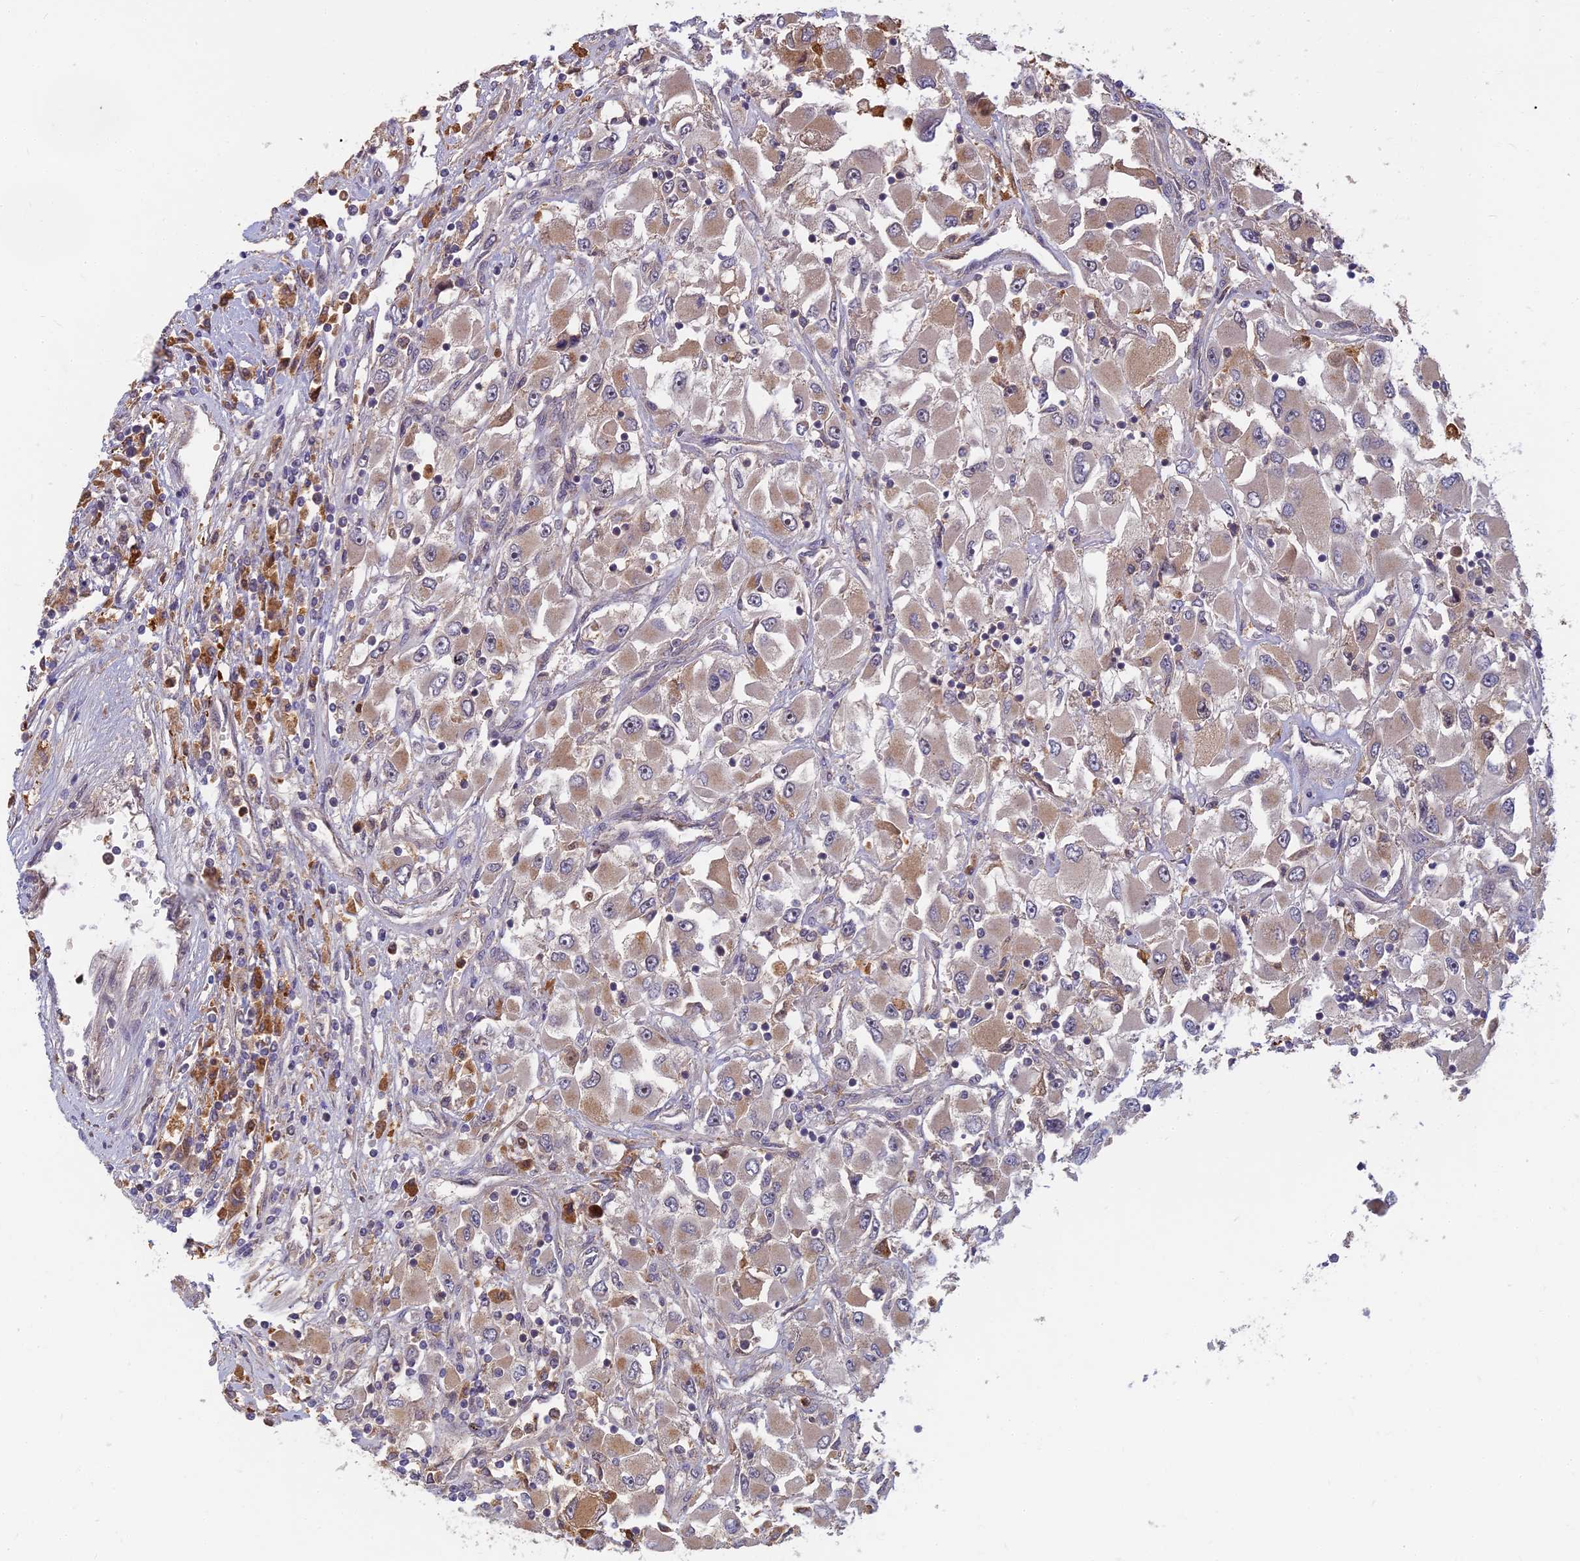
{"staining": {"intensity": "moderate", "quantity": ">75%", "location": "cytoplasmic/membranous"}, "tissue": "renal cancer", "cell_type": "Tumor cells", "image_type": "cancer", "snomed": [{"axis": "morphology", "description": "Adenocarcinoma, NOS"}, {"axis": "topography", "description": "Kidney"}], "caption": "High-power microscopy captured an immunohistochemistry photomicrograph of renal cancer, revealing moderate cytoplasmic/membranous positivity in approximately >75% of tumor cells.", "gene": "RGL3", "patient": {"sex": "female", "age": 52}}